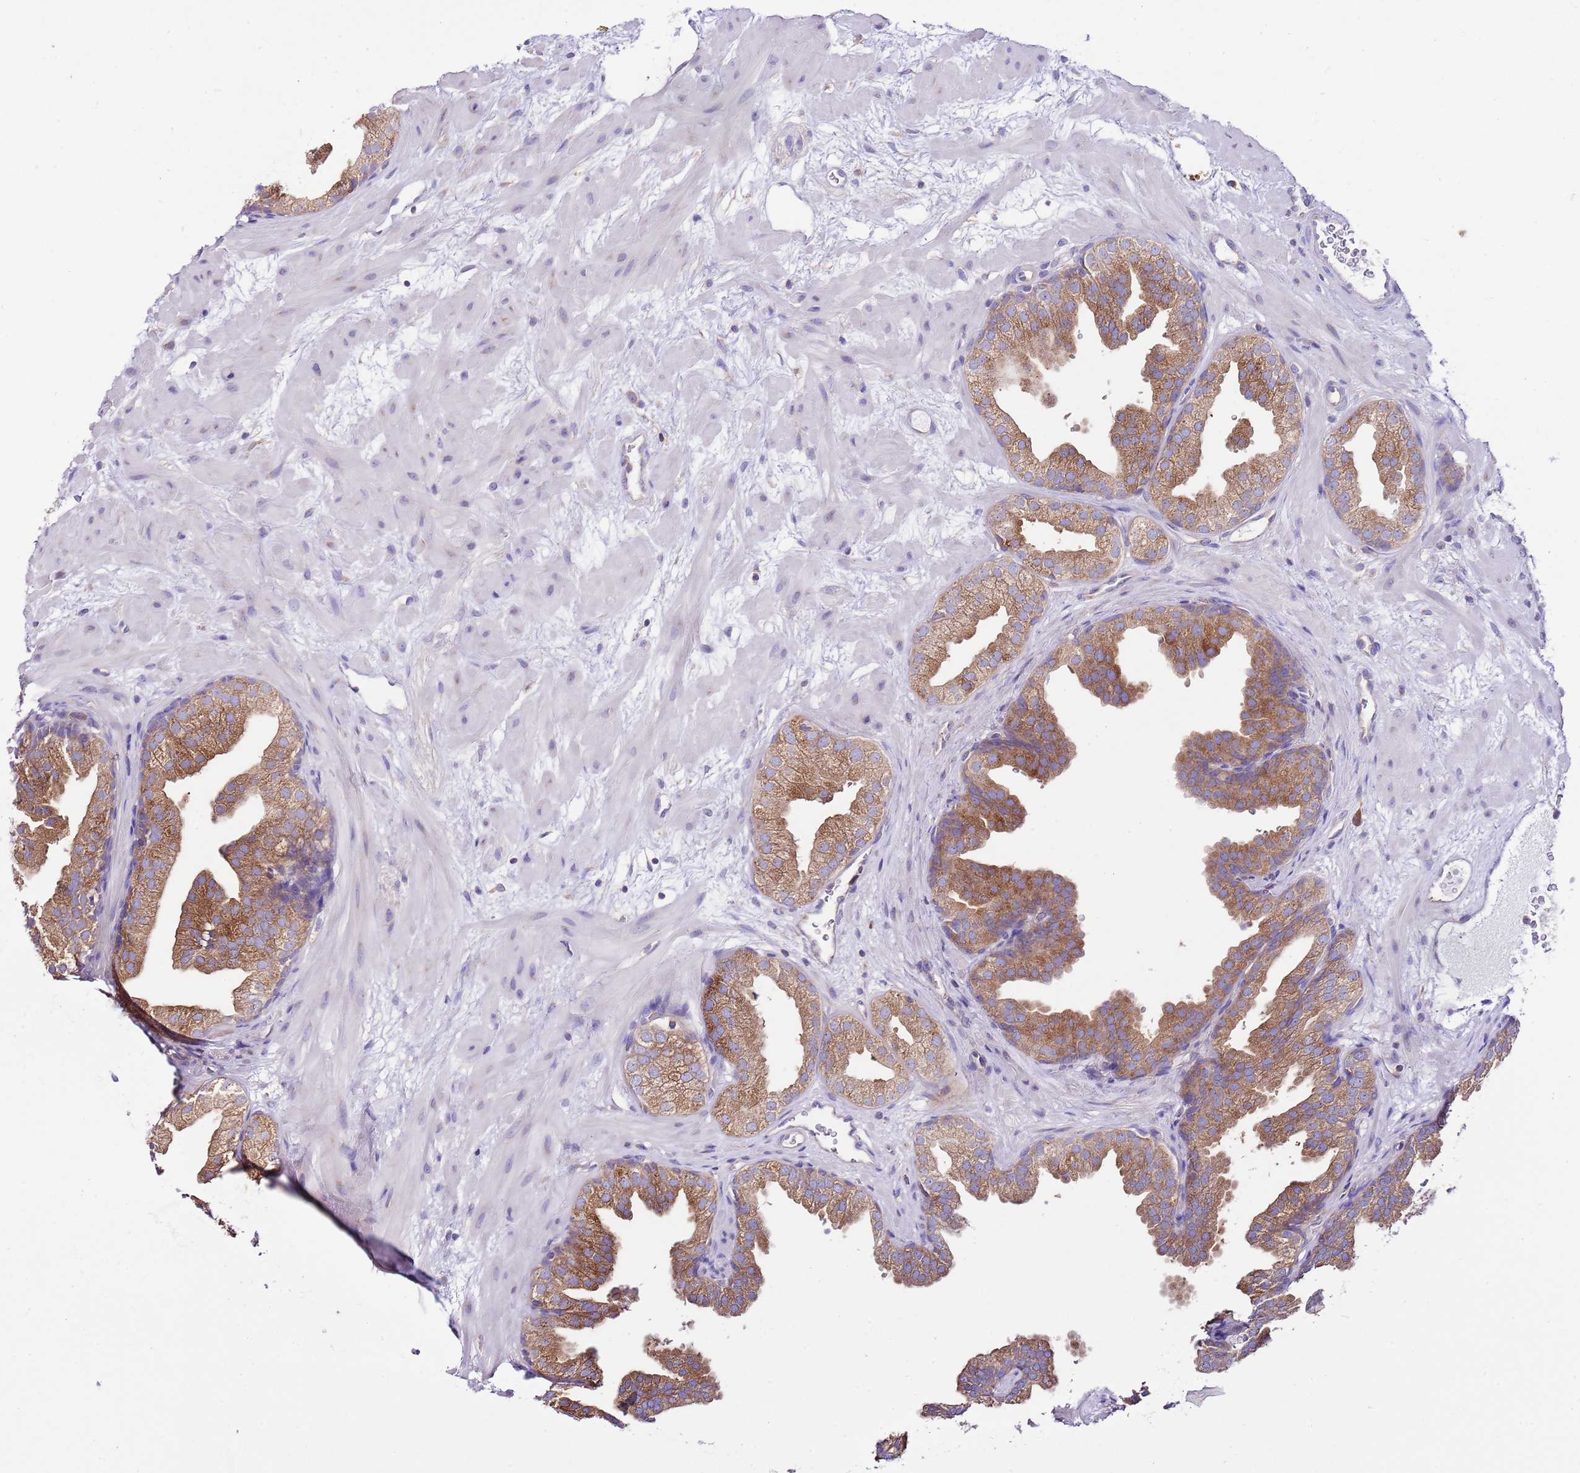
{"staining": {"intensity": "moderate", "quantity": ">75%", "location": "cytoplasmic/membranous"}, "tissue": "prostate", "cell_type": "Glandular cells", "image_type": "normal", "snomed": [{"axis": "morphology", "description": "Normal tissue, NOS"}, {"axis": "topography", "description": "Prostate"}], "caption": "About >75% of glandular cells in unremarkable human prostate exhibit moderate cytoplasmic/membranous protein staining as visualized by brown immunohistochemical staining.", "gene": "RPS10", "patient": {"sex": "male", "age": 37}}